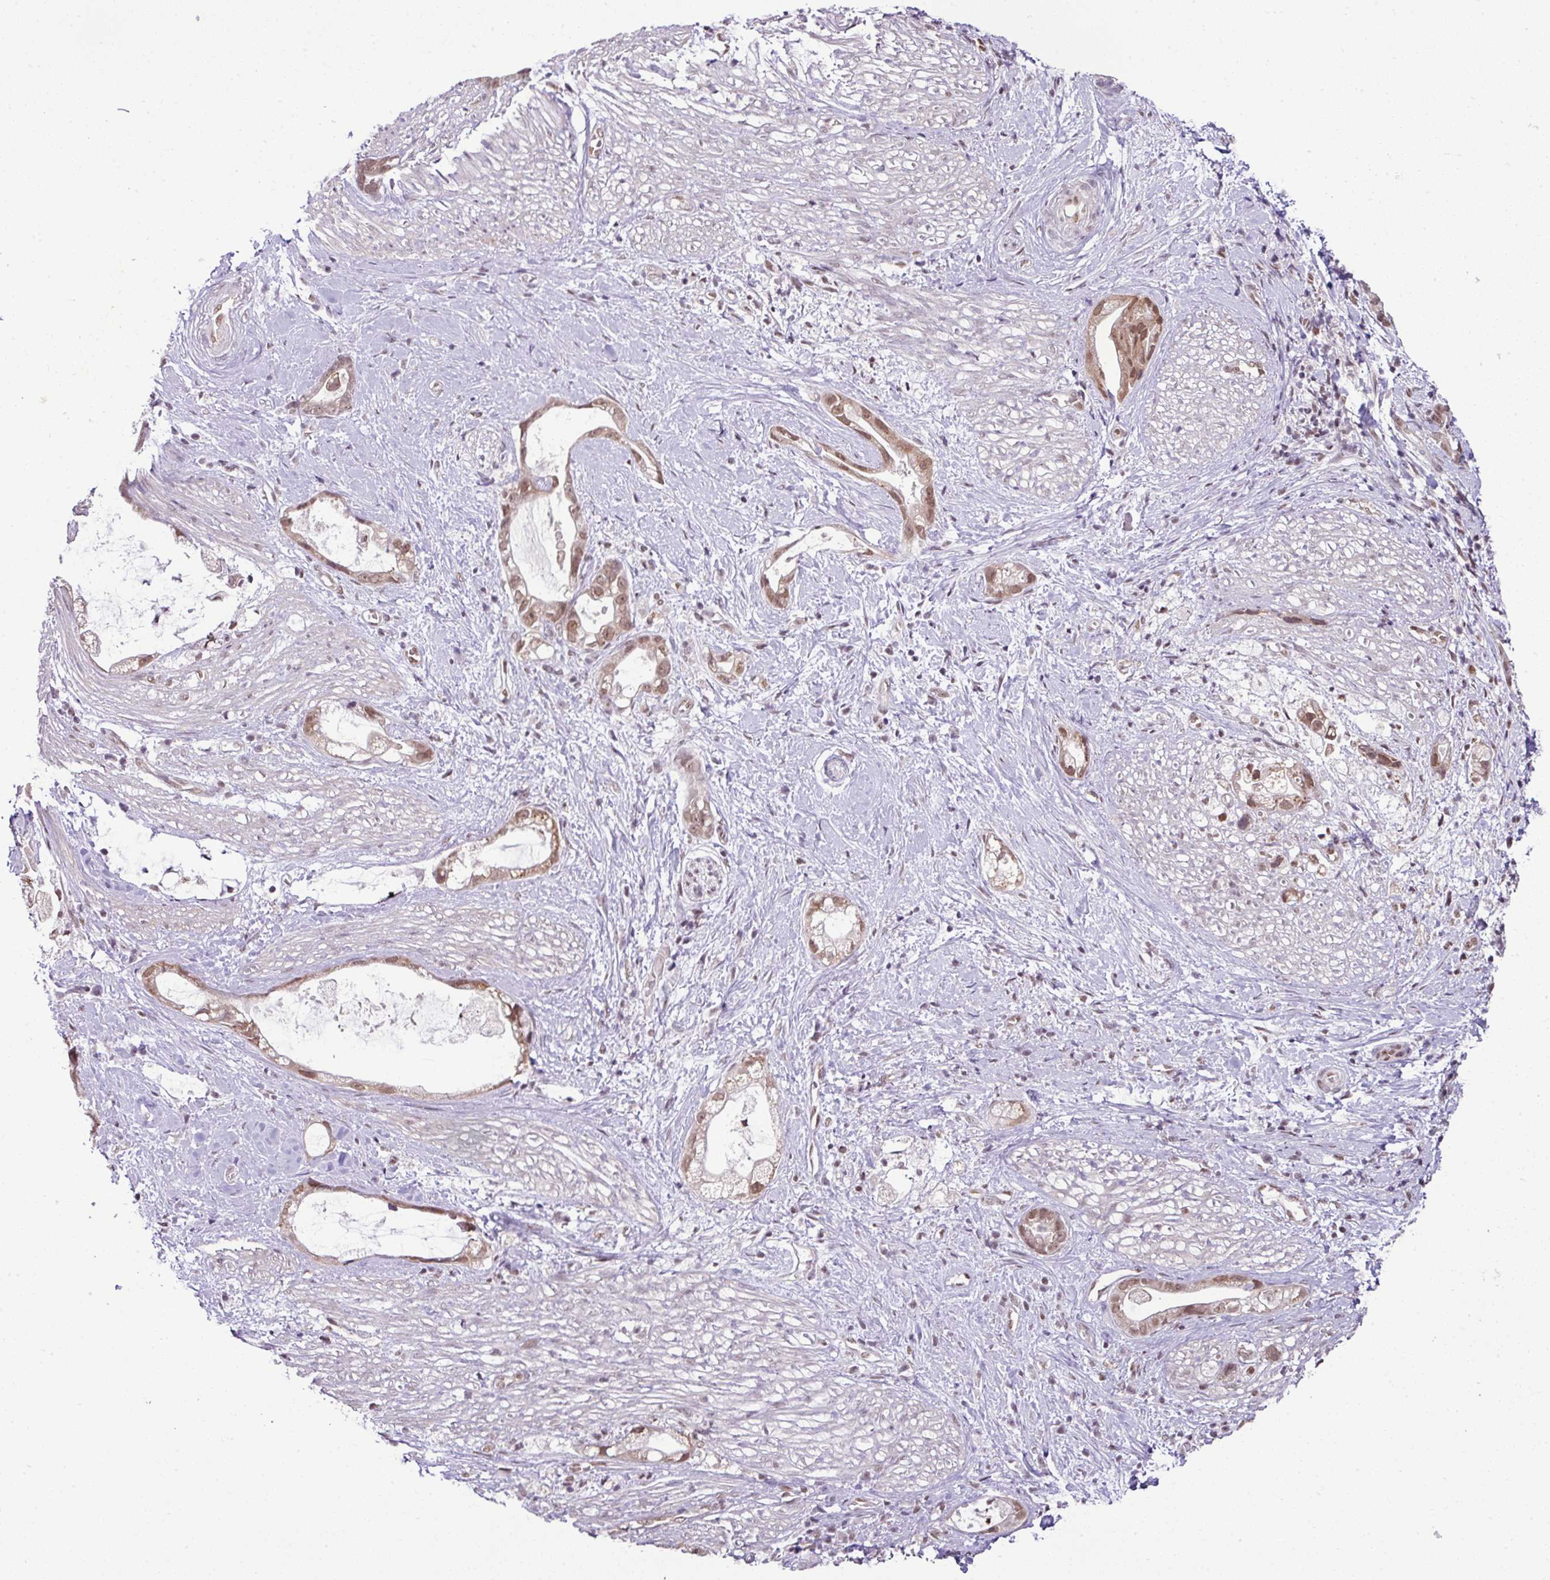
{"staining": {"intensity": "moderate", "quantity": ">75%", "location": "nuclear"}, "tissue": "stomach cancer", "cell_type": "Tumor cells", "image_type": "cancer", "snomed": [{"axis": "morphology", "description": "Adenocarcinoma, NOS"}, {"axis": "topography", "description": "Stomach"}], "caption": "This micrograph demonstrates immunohistochemistry staining of stomach cancer (adenocarcinoma), with medium moderate nuclear positivity in about >75% of tumor cells.", "gene": "PGAP4", "patient": {"sex": "male", "age": 55}}